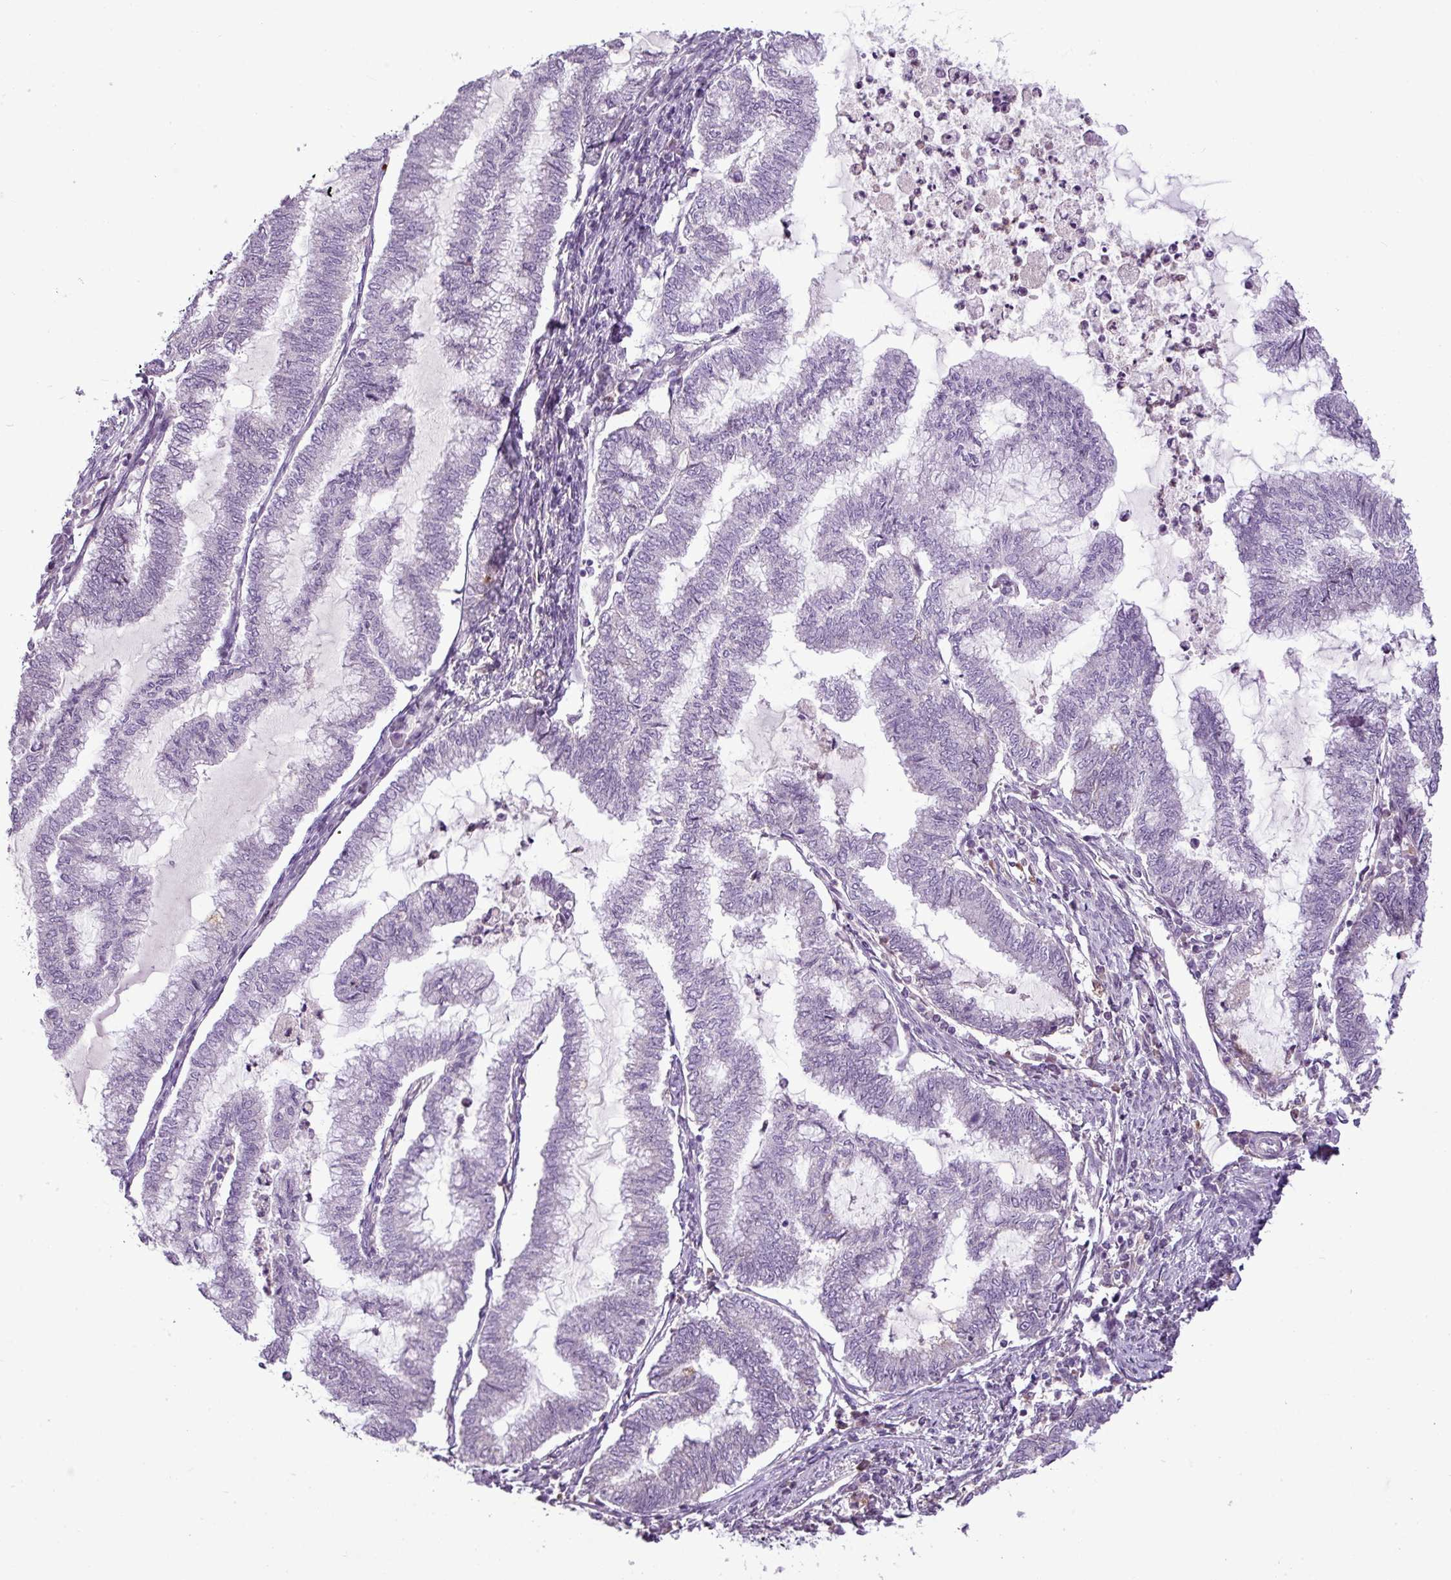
{"staining": {"intensity": "negative", "quantity": "none", "location": "none"}, "tissue": "endometrial cancer", "cell_type": "Tumor cells", "image_type": "cancer", "snomed": [{"axis": "morphology", "description": "Adenocarcinoma, NOS"}, {"axis": "topography", "description": "Endometrium"}], "caption": "IHC histopathology image of neoplastic tissue: endometrial cancer (adenocarcinoma) stained with DAB displays no significant protein staining in tumor cells.", "gene": "C4B", "patient": {"sex": "female", "age": 79}}